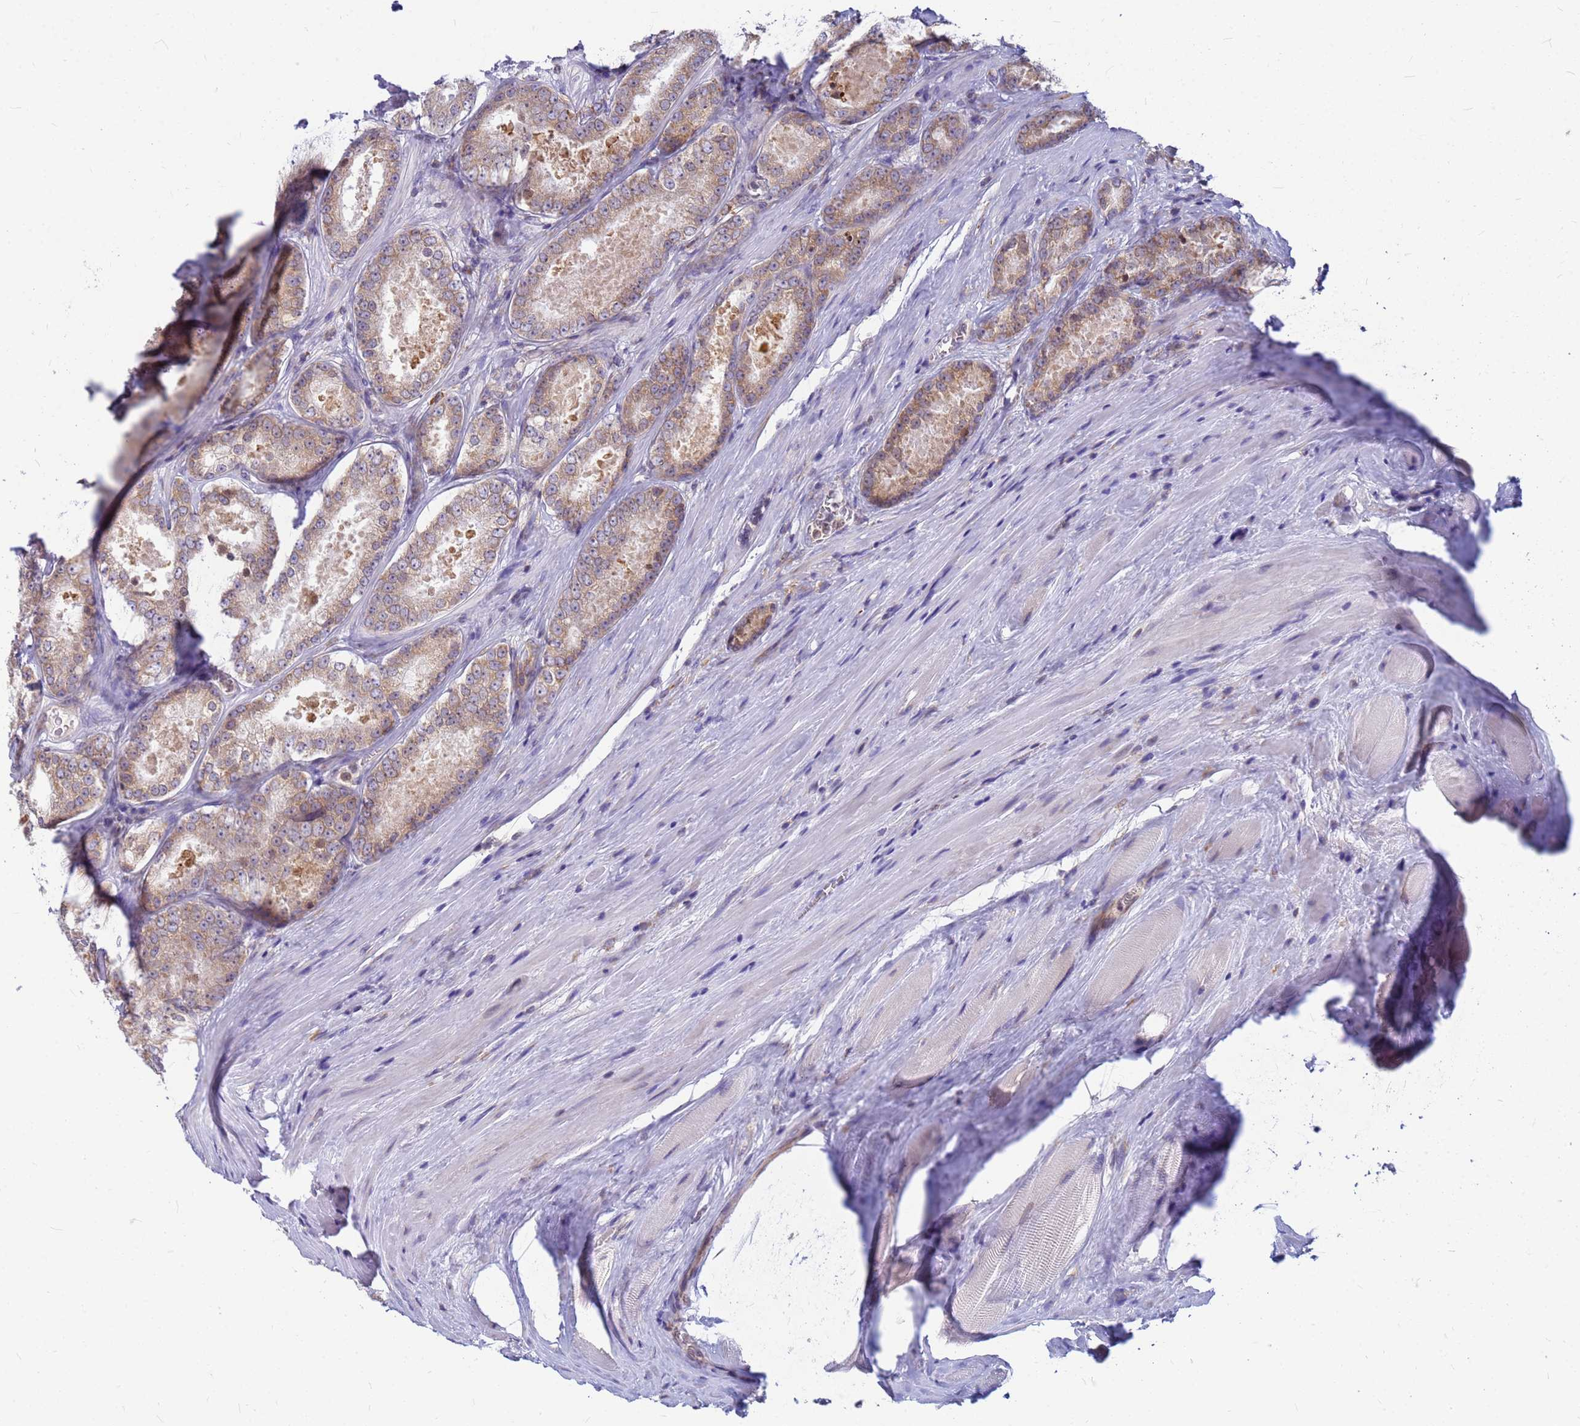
{"staining": {"intensity": "weak", "quantity": "25%-75%", "location": "cytoplasmic/membranous"}, "tissue": "prostate cancer", "cell_type": "Tumor cells", "image_type": "cancer", "snomed": [{"axis": "morphology", "description": "Adenocarcinoma, Low grade"}, {"axis": "topography", "description": "Prostate"}], "caption": "Tumor cells reveal low levels of weak cytoplasmic/membranous positivity in about 25%-75% of cells in human prostate low-grade adenocarcinoma.", "gene": "SSR4", "patient": {"sex": "male", "age": 68}}